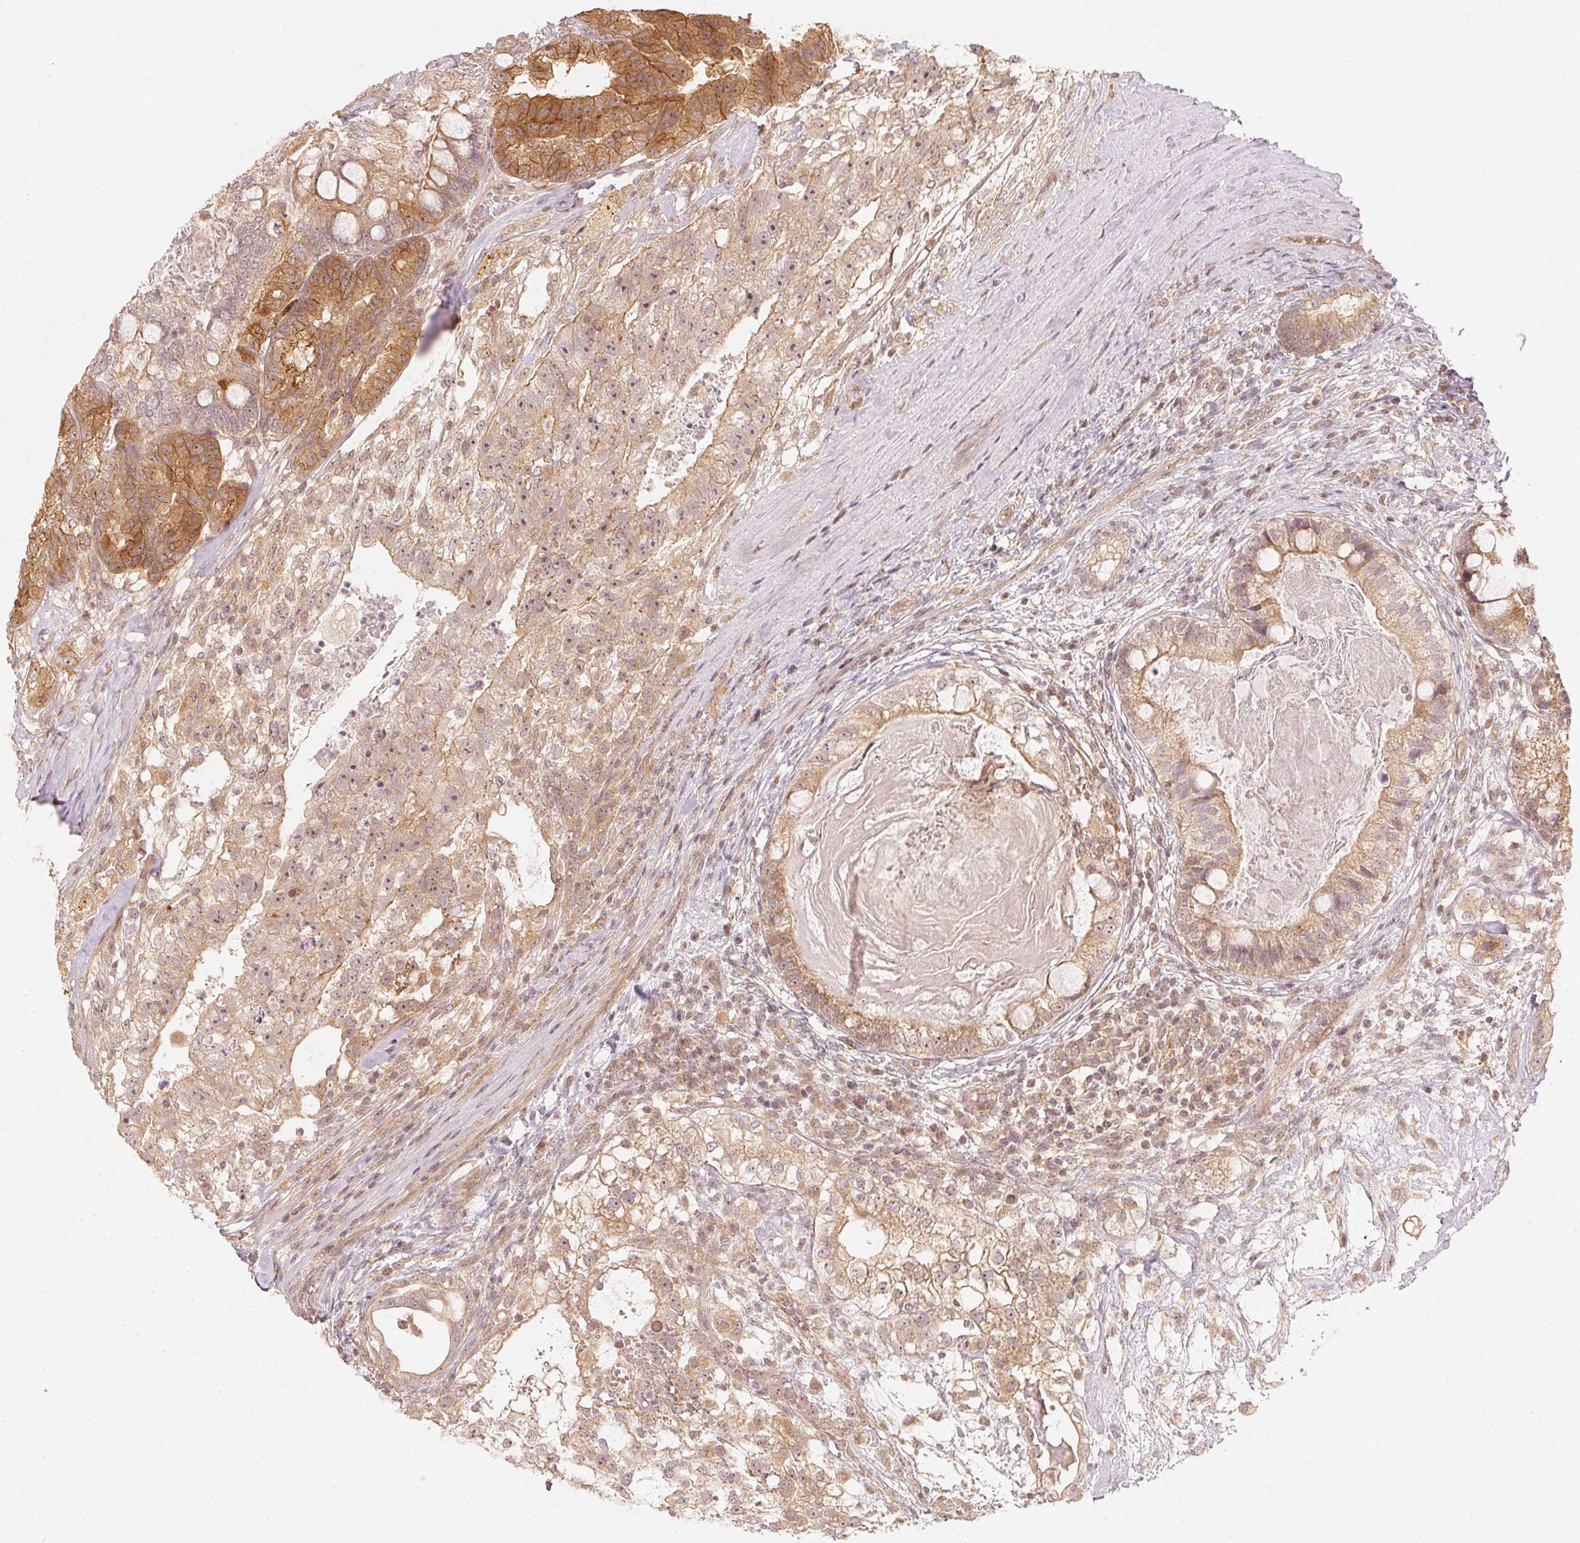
{"staining": {"intensity": "moderate", "quantity": "25%-75%", "location": "cytoplasmic/membranous,nuclear"}, "tissue": "testis cancer", "cell_type": "Tumor cells", "image_type": "cancer", "snomed": [{"axis": "morphology", "description": "Seminoma, NOS"}, {"axis": "morphology", "description": "Carcinoma, Embryonal, NOS"}, {"axis": "topography", "description": "Testis"}], "caption": "Moderate cytoplasmic/membranous and nuclear staining for a protein is present in approximately 25%-75% of tumor cells of testis cancer using IHC.", "gene": "WDR54", "patient": {"sex": "male", "age": 41}}